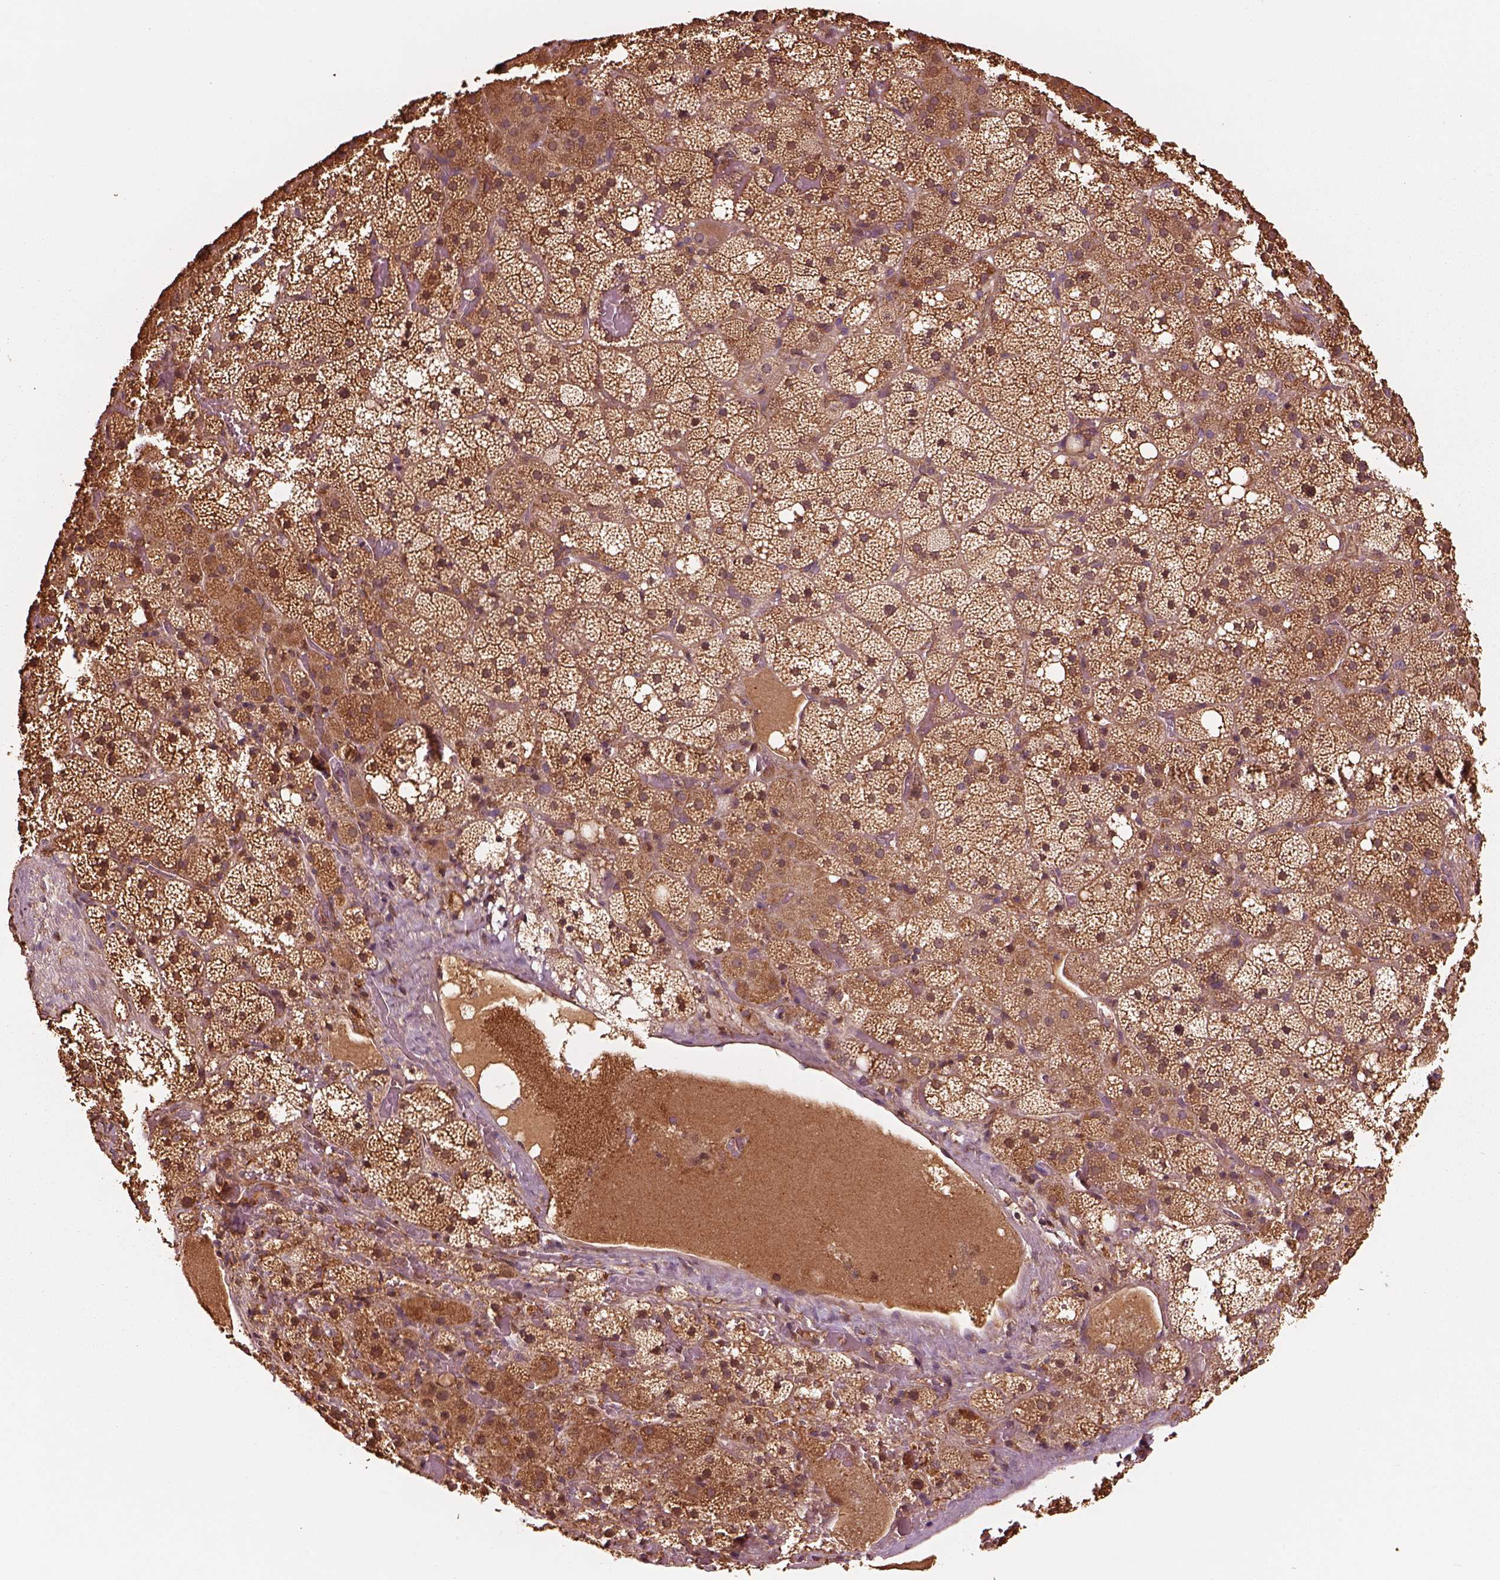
{"staining": {"intensity": "strong", "quantity": ">75%", "location": "cytoplasmic/membranous"}, "tissue": "adrenal gland", "cell_type": "Glandular cells", "image_type": "normal", "snomed": [{"axis": "morphology", "description": "Normal tissue, NOS"}, {"axis": "topography", "description": "Adrenal gland"}], "caption": "Immunohistochemistry (IHC) (DAB) staining of benign adrenal gland reveals strong cytoplasmic/membranous protein expression in about >75% of glandular cells.", "gene": "ASCC2", "patient": {"sex": "male", "age": 53}}